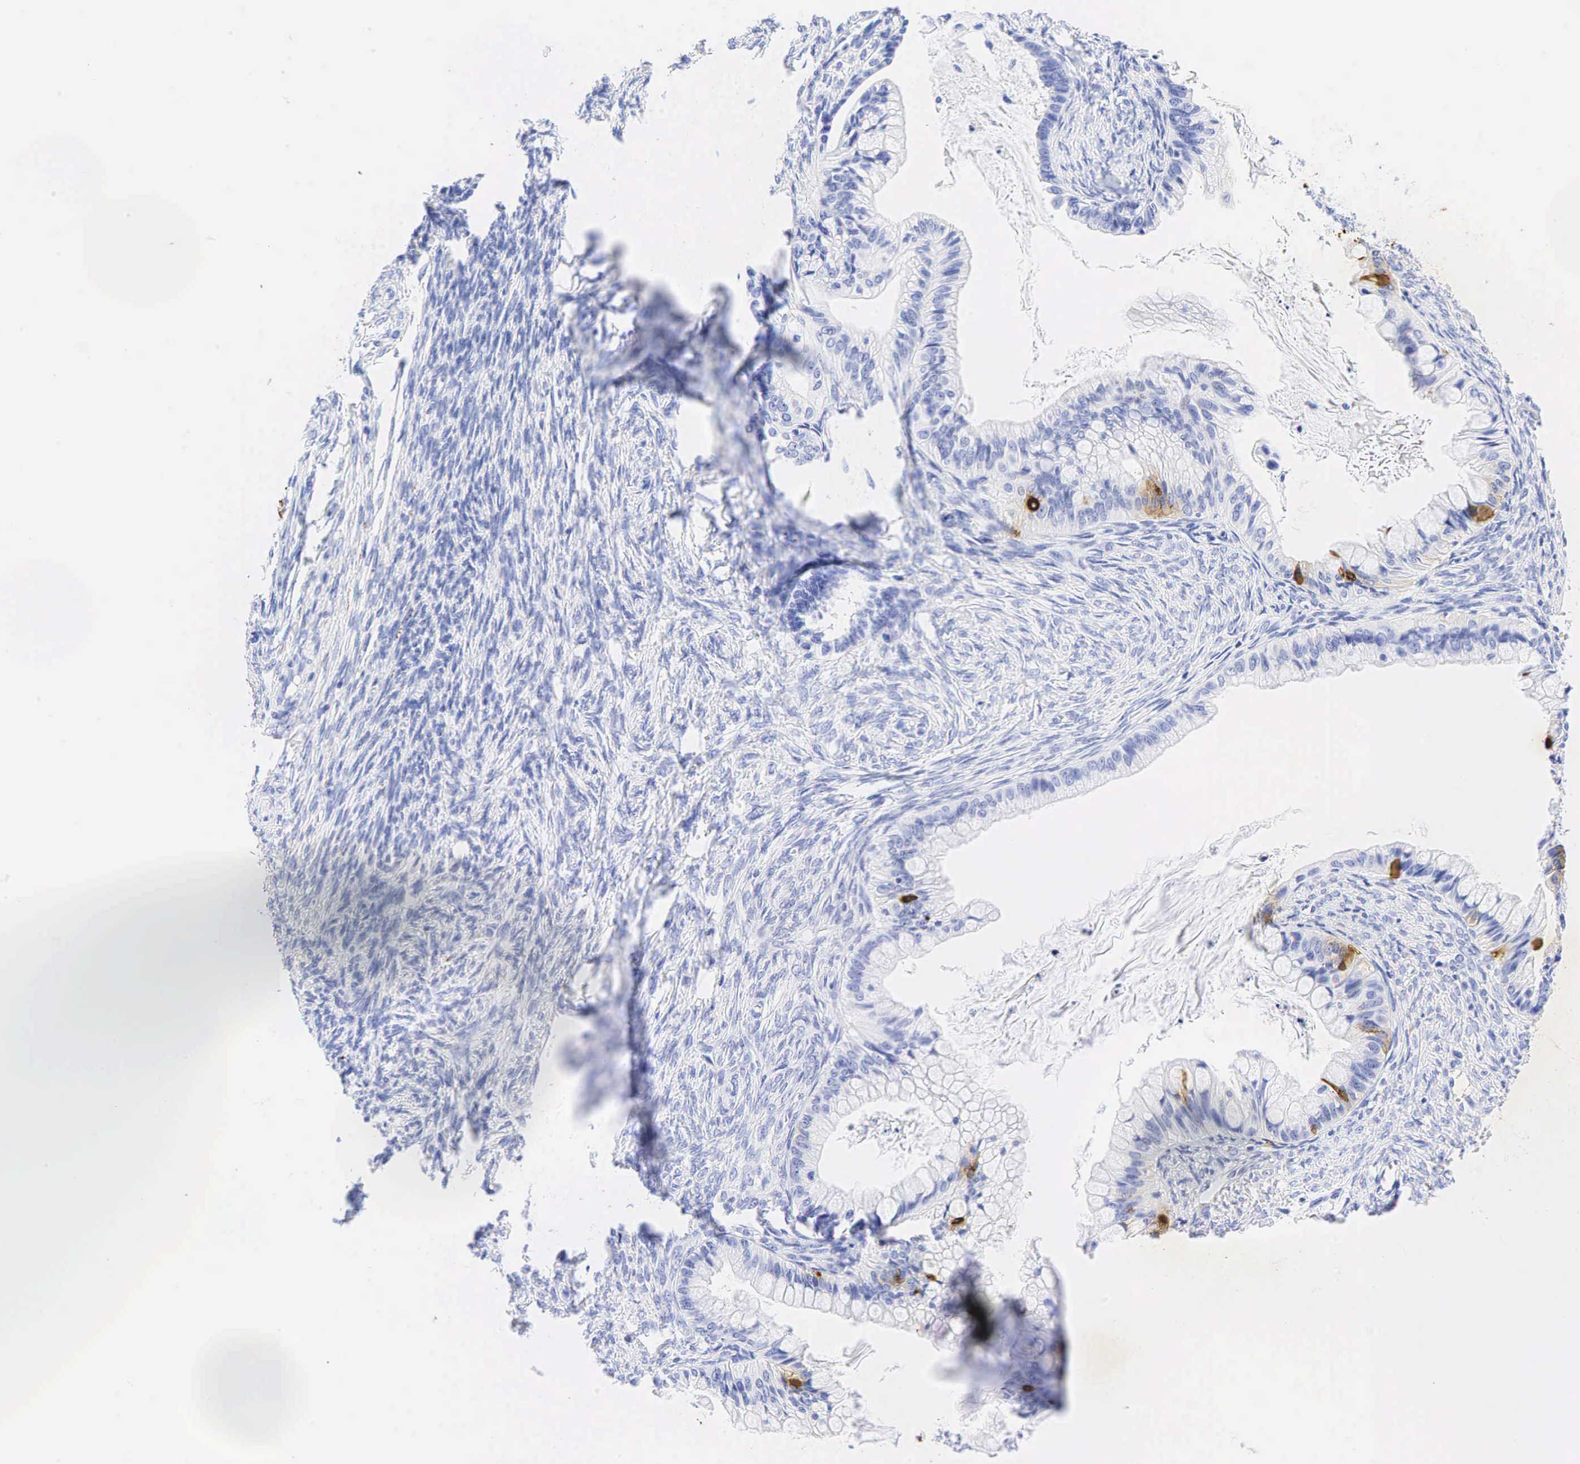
{"staining": {"intensity": "negative", "quantity": "none", "location": "none"}, "tissue": "ovarian cancer", "cell_type": "Tumor cells", "image_type": "cancer", "snomed": [{"axis": "morphology", "description": "Cystadenocarcinoma, mucinous, NOS"}, {"axis": "topography", "description": "Ovary"}], "caption": "Ovarian cancer (mucinous cystadenocarcinoma) stained for a protein using immunohistochemistry (IHC) exhibits no positivity tumor cells.", "gene": "CHGA", "patient": {"sex": "female", "age": 57}}